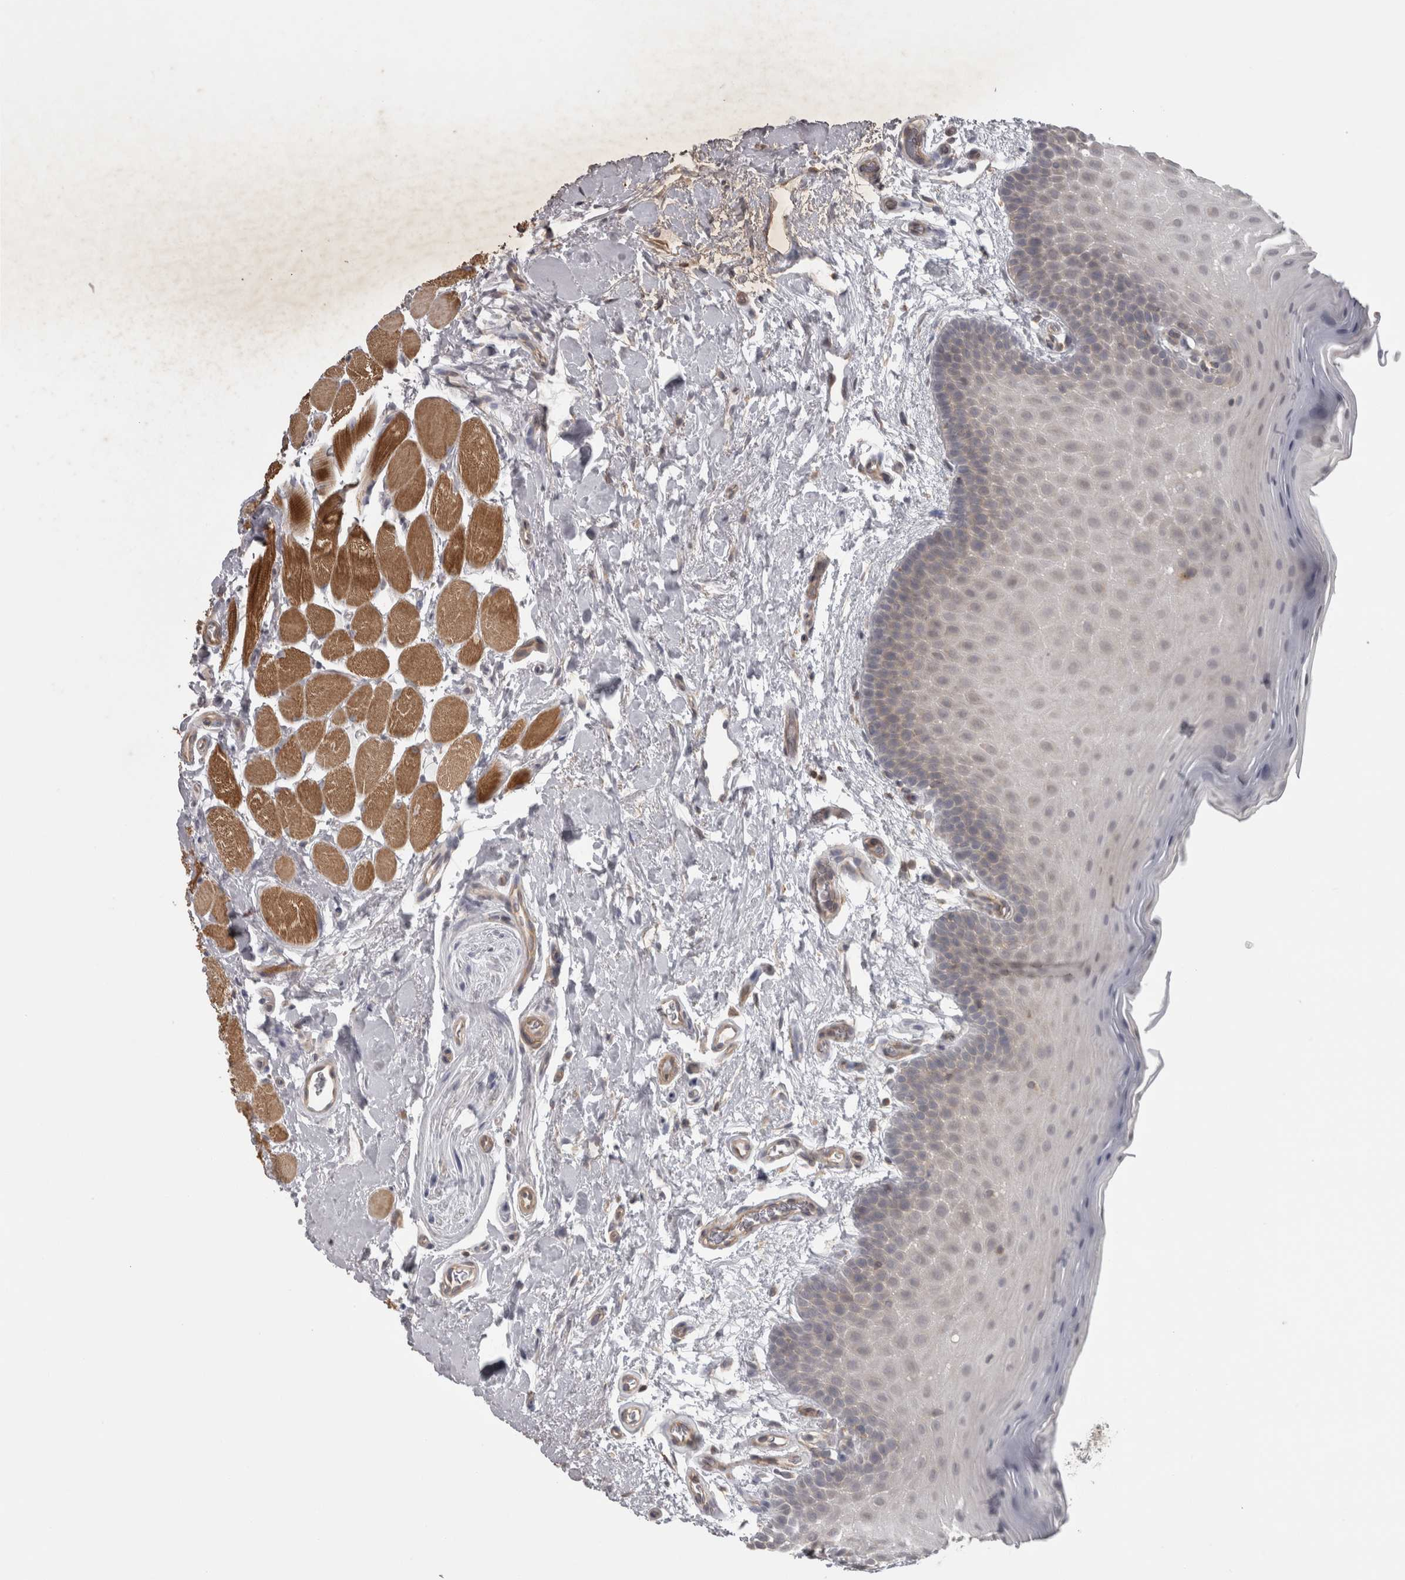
{"staining": {"intensity": "negative", "quantity": "none", "location": "none"}, "tissue": "oral mucosa", "cell_type": "Squamous epithelial cells", "image_type": "normal", "snomed": [{"axis": "morphology", "description": "Normal tissue, NOS"}, {"axis": "topography", "description": "Oral tissue"}], "caption": "Immunohistochemistry of normal human oral mucosa shows no positivity in squamous epithelial cells.", "gene": "PPP1R12B", "patient": {"sex": "male", "age": 62}}